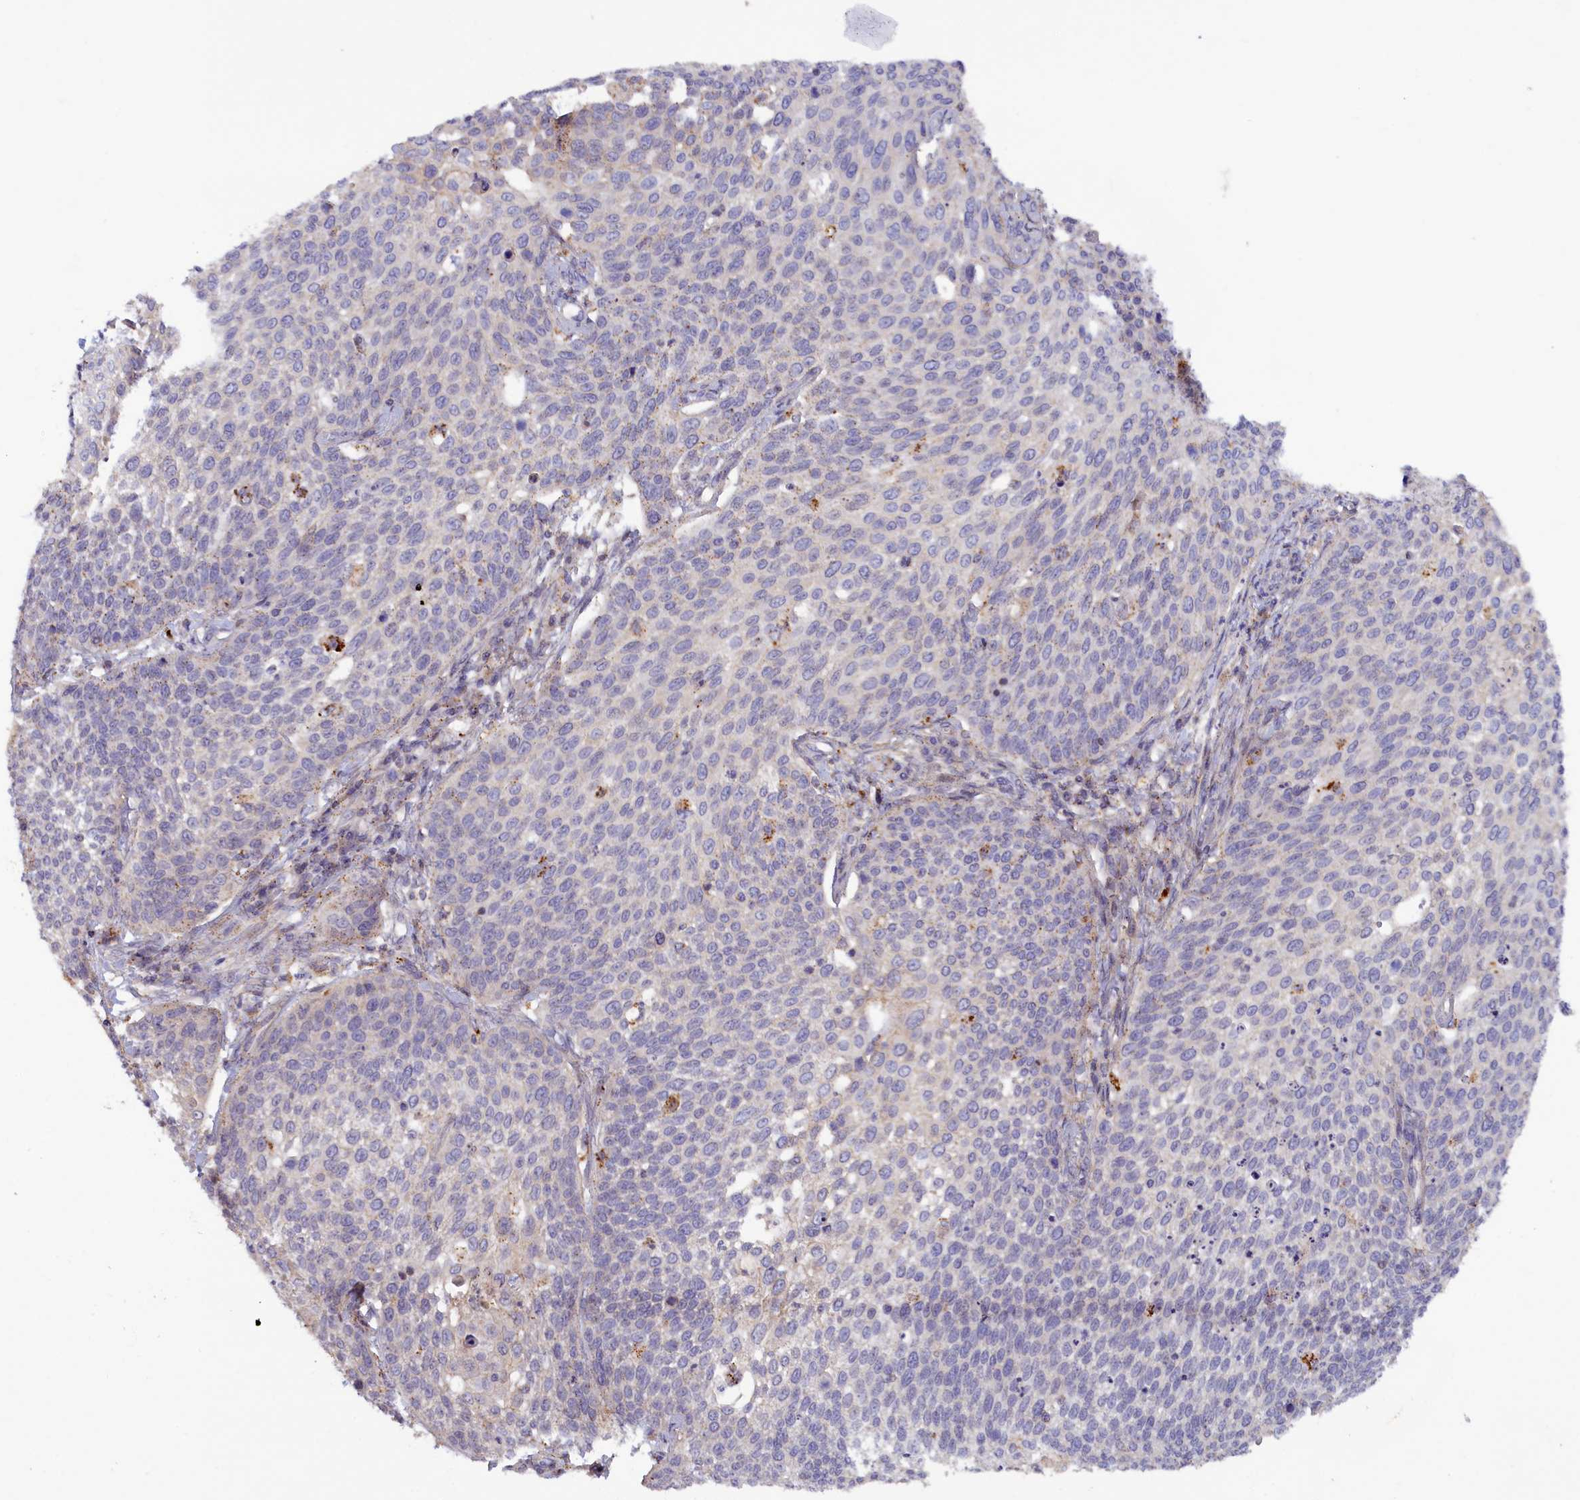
{"staining": {"intensity": "negative", "quantity": "none", "location": "none"}, "tissue": "cervical cancer", "cell_type": "Tumor cells", "image_type": "cancer", "snomed": [{"axis": "morphology", "description": "Squamous cell carcinoma, NOS"}, {"axis": "topography", "description": "Cervix"}], "caption": "Squamous cell carcinoma (cervical) stained for a protein using IHC shows no staining tumor cells.", "gene": "HYKK", "patient": {"sex": "female", "age": 34}}